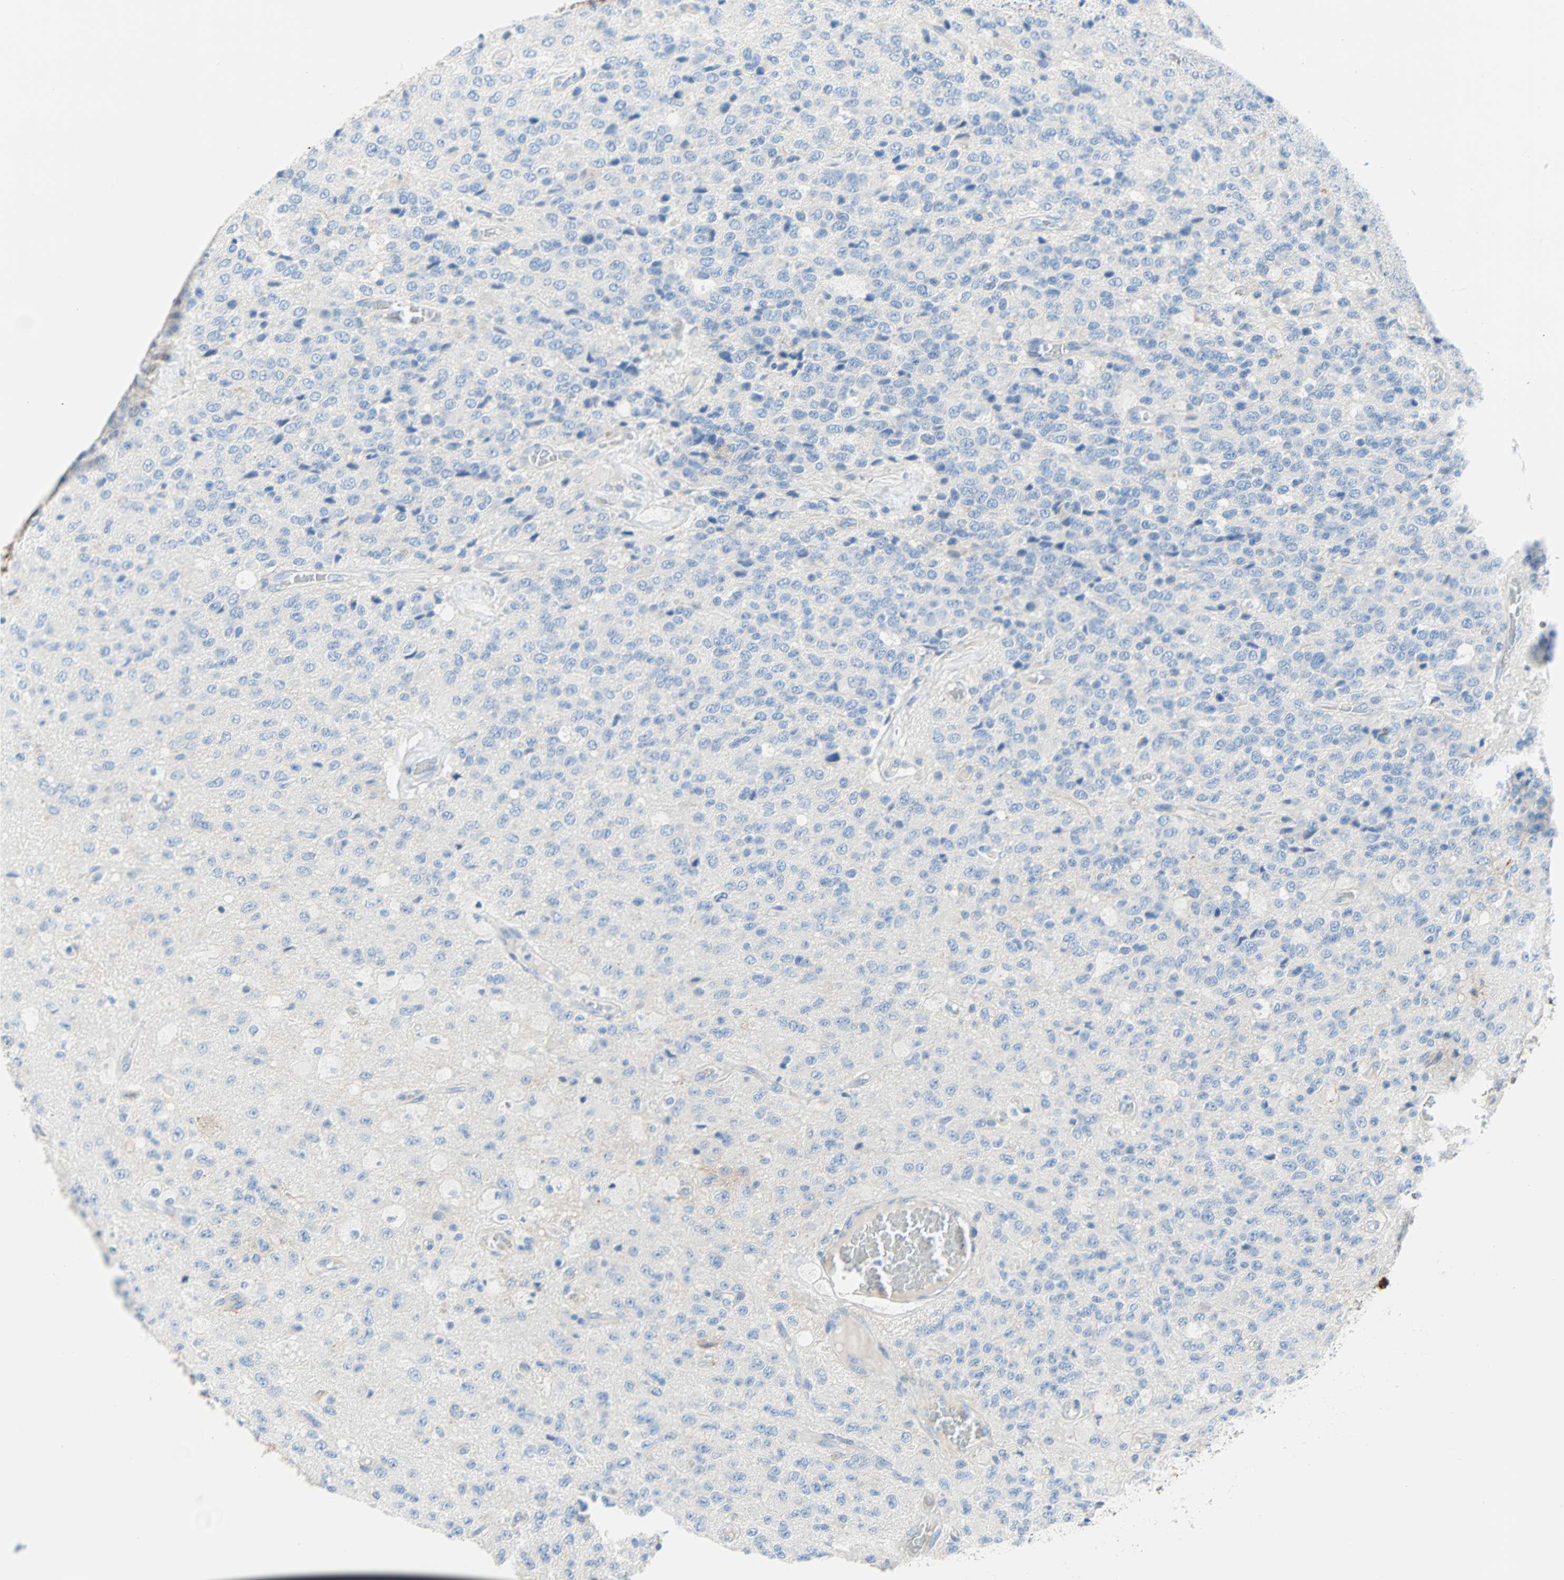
{"staining": {"intensity": "negative", "quantity": "none", "location": "none"}, "tissue": "glioma", "cell_type": "Tumor cells", "image_type": "cancer", "snomed": [{"axis": "morphology", "description": "Glioma, malignant, High grade"}, {"axis": "topography", "description": "pancreas cauda"}], "caption": "Tumor cells are negative for protein expression in human glioma.", "gene": "PDPN", "patient": {"sex": "male", "age": 60}}